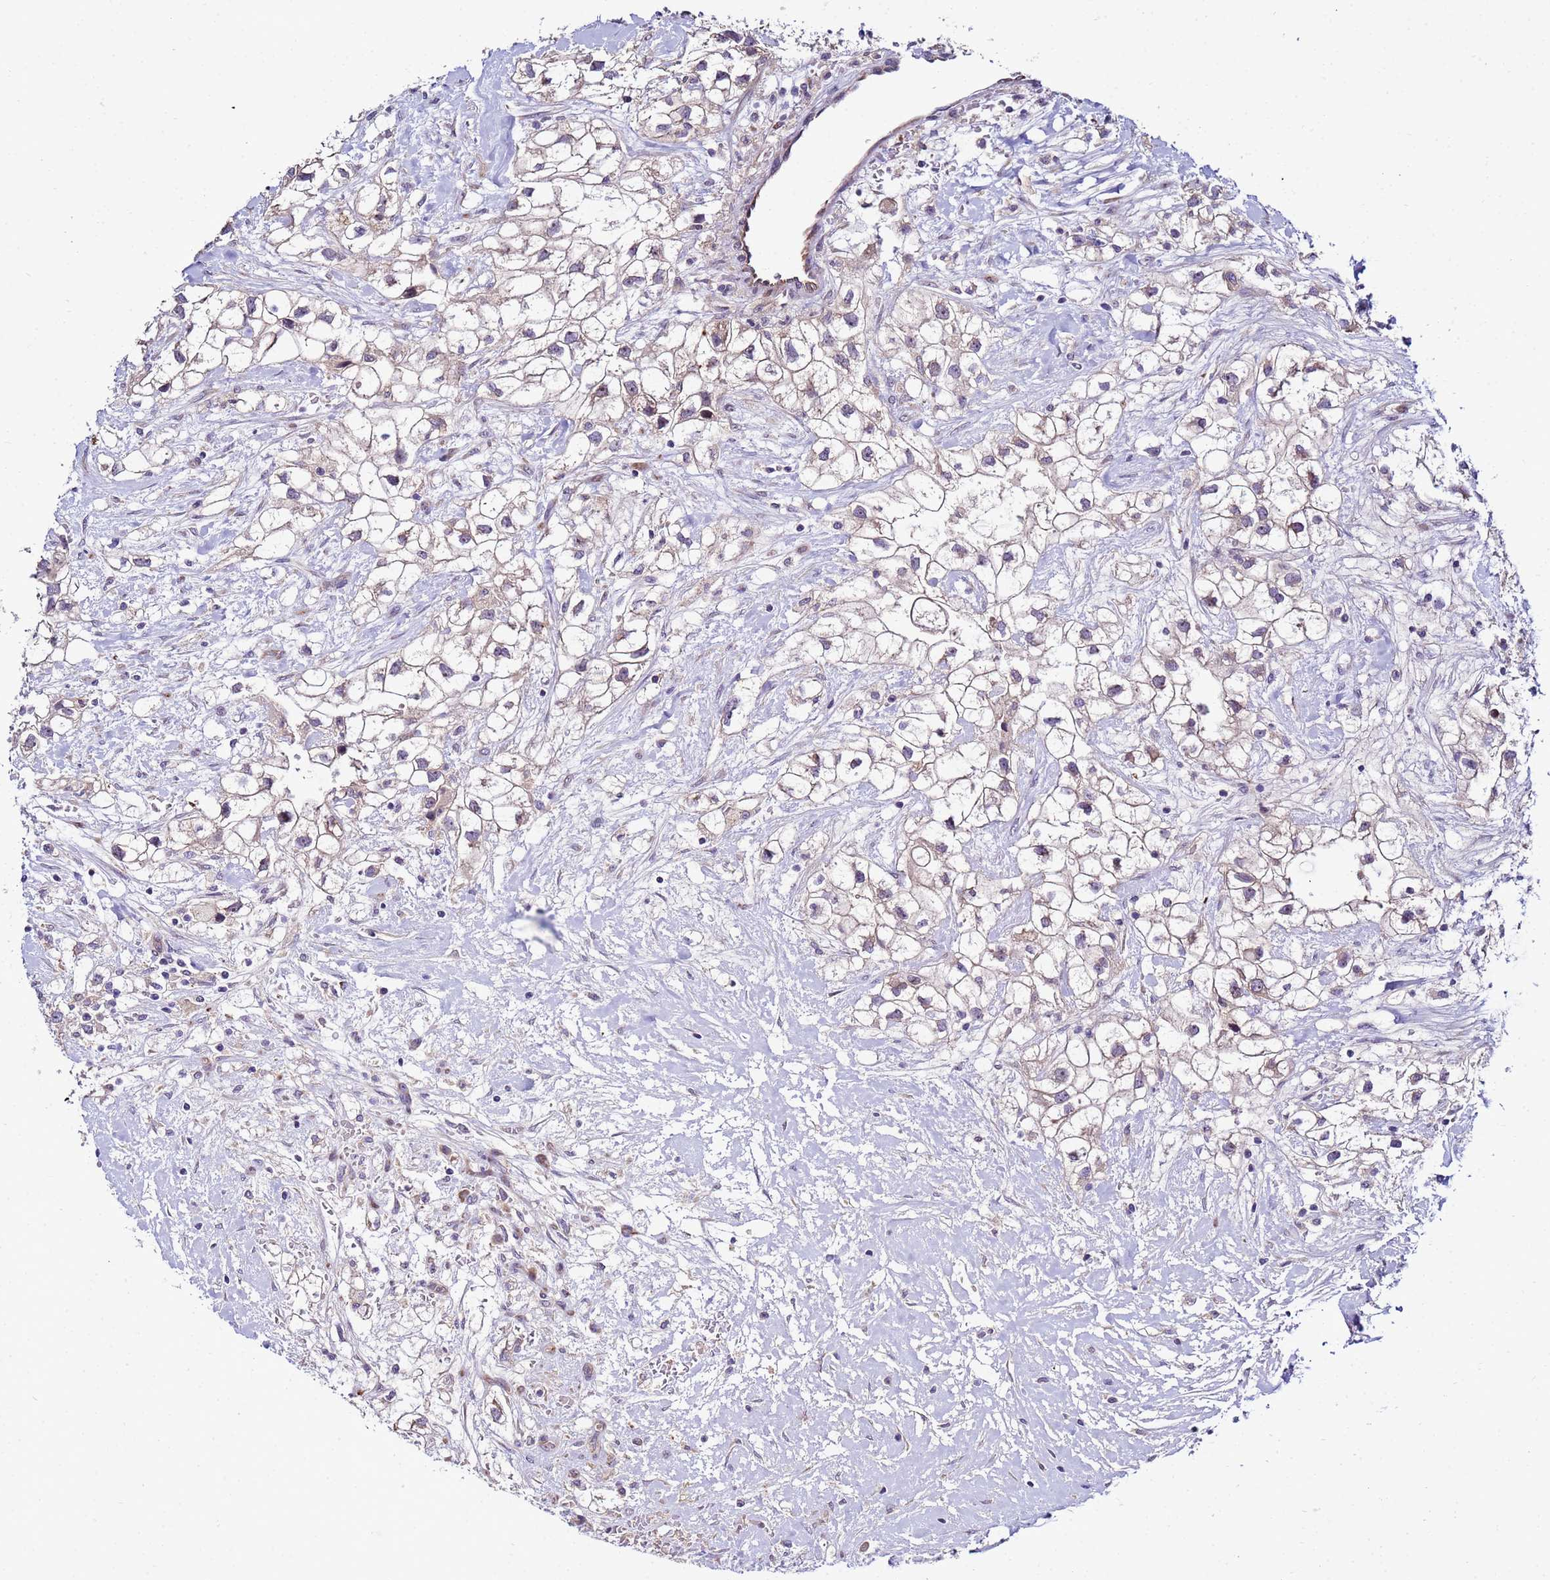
{"staining": {"intensity": "weak", "quantity": "<25%", "location": "cytoplasmic/membranous"}, "tissue": "renal cancer", "cell_type": "Tumor cells", "image_type": "cancer", "snomed": [{"axis": "morphology", "description": "Adenocarcinoma, NOS"}, {"axis": "topography", "description": "Kidney"}], "caption": "An IHC histopathology image of renal cancer (adenocarcinoma) is shown. There is no staining in tumor cells of renal cancer (adenocarcinoma).", "gene": "NOL8", "patient": {"sex": "male", "age": 59}}